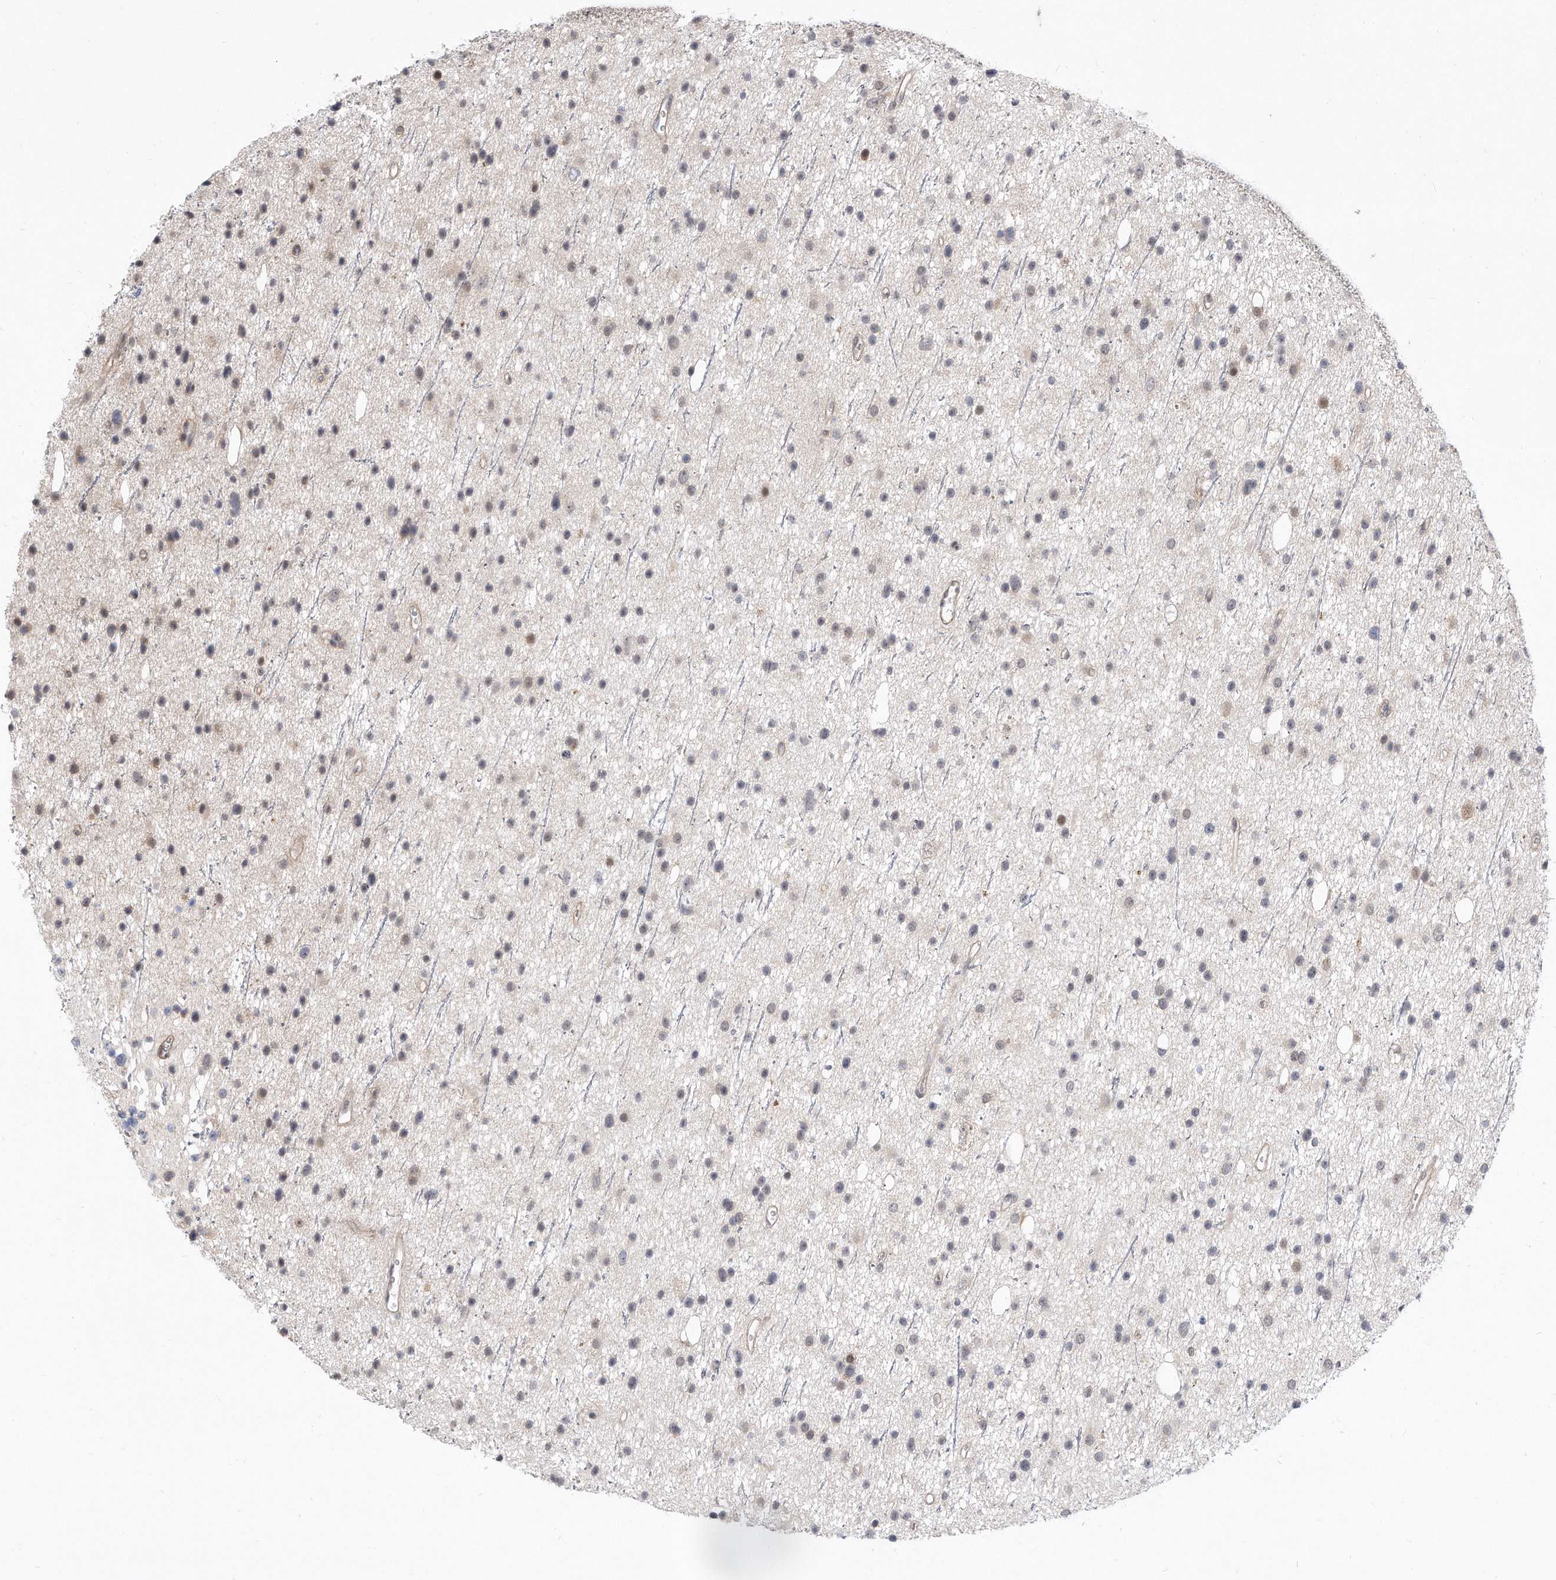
{"staining": {"intensity": "negative", "quantity": "none", "location": "none"}, "tissue": "glioma", "cell_type": "Tumor cells", "image_type": "cancer", "snomed": [{"axis": "morphology", "description": "Glioma, malignant, Low grade"}, {"axis": "topography", "description": "Cerebral cortex"}], "caption": "This is an IHC histopathology image of malignant glioma (low-grade). There is no expression in tumor cells.", "gene": "TCP1", "patient": {"sex": "female", "age": 39}}